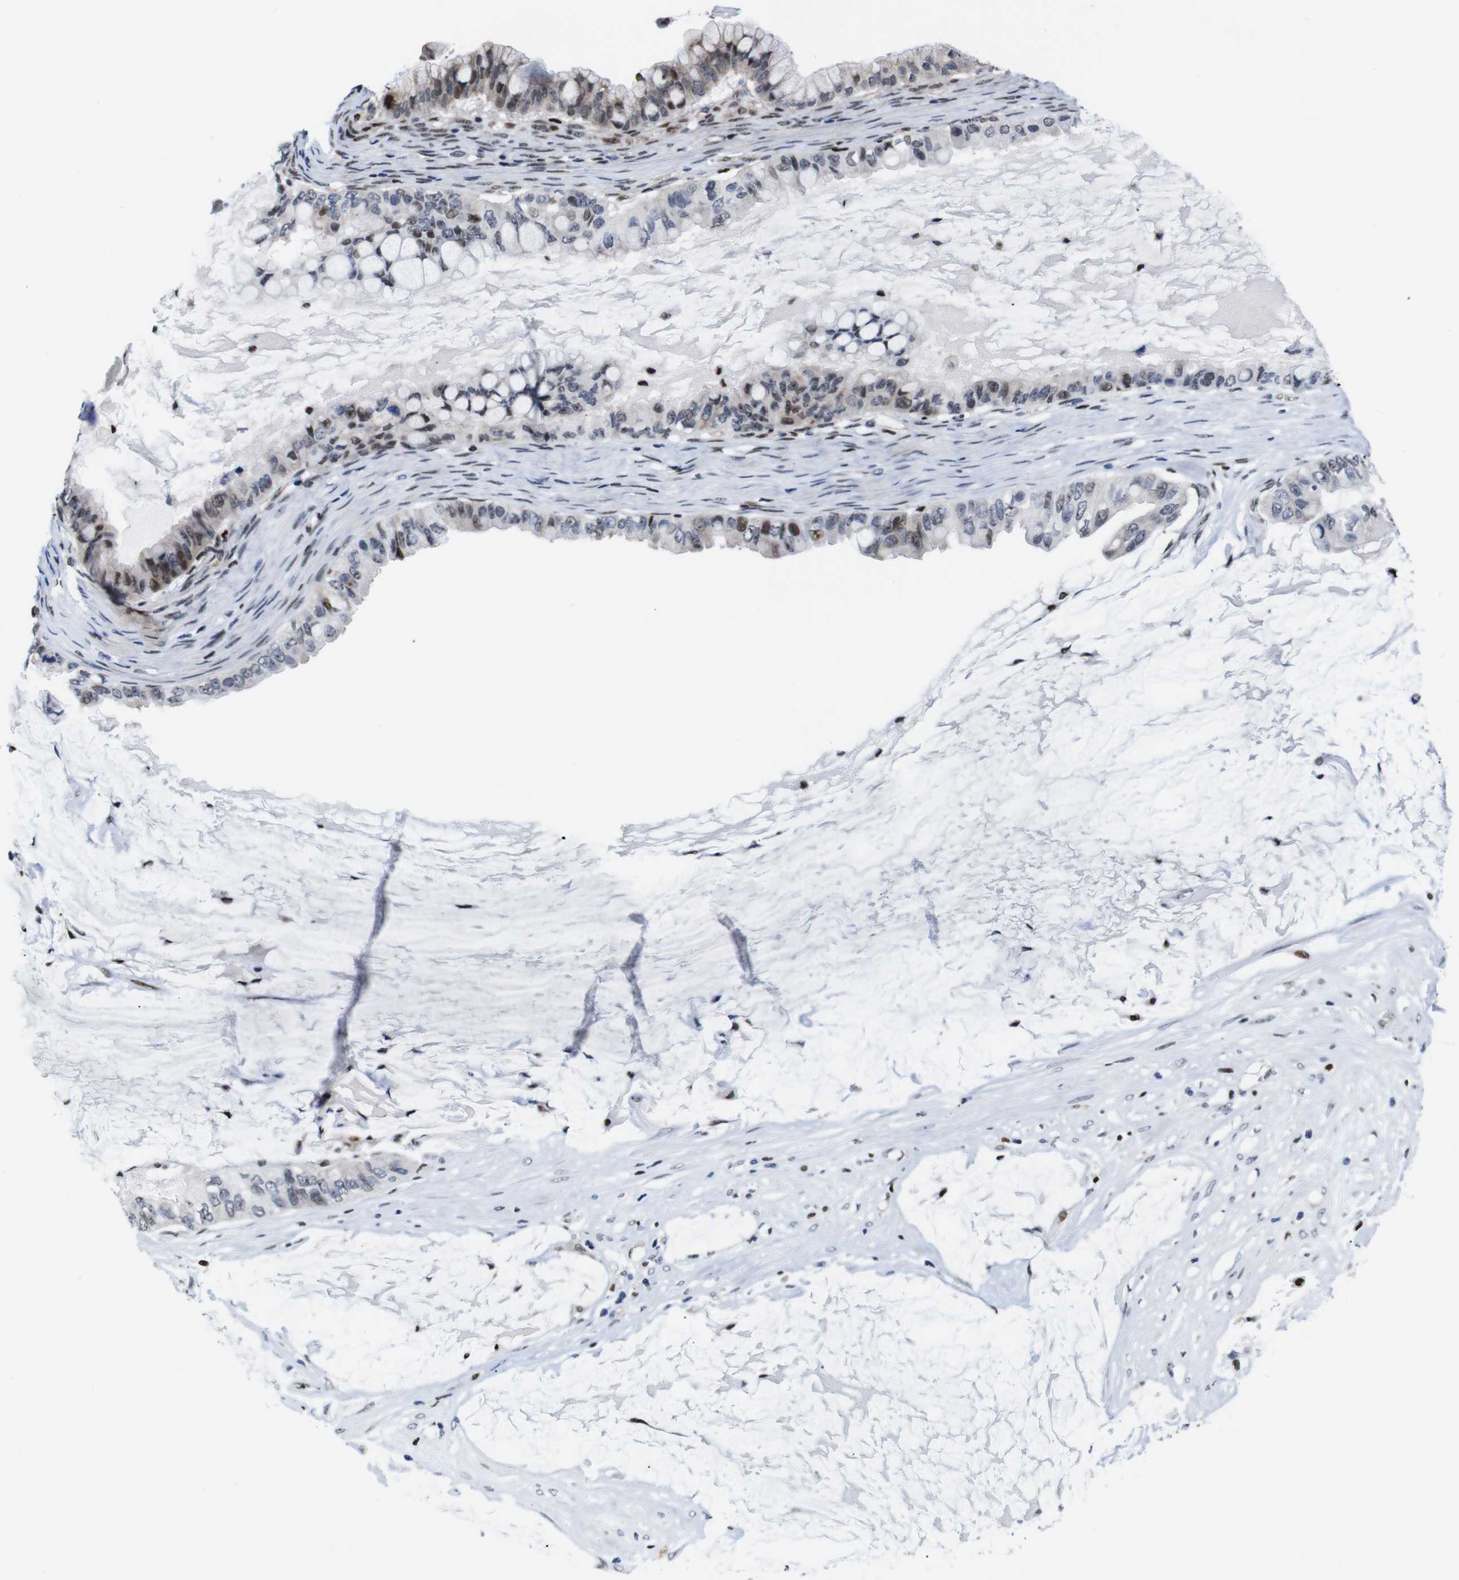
{"staining": {"intensity": "weak", "quantity": "25%-75%", "location": "cytoplasmic/membranous,nuclear"}, "tissue": "ovarian cancer", "cell_type": "Tumor cells", "image_type": "cancer", "snomed": [{"axis": "morphology", "description": "Cystadenocarcinoma, mucinous, NOS"}, {"axis": "topography", "description": "Ovary"}], "caption": "A brown stain highlights weak cytoplasmic/membranous and nuclear staining of a protein in human ovarian cancer (mucinous cystadenocarcinoma) tumor cells.", "gene": "GATA6", "patient": {"sex": "female", "age": 80}}